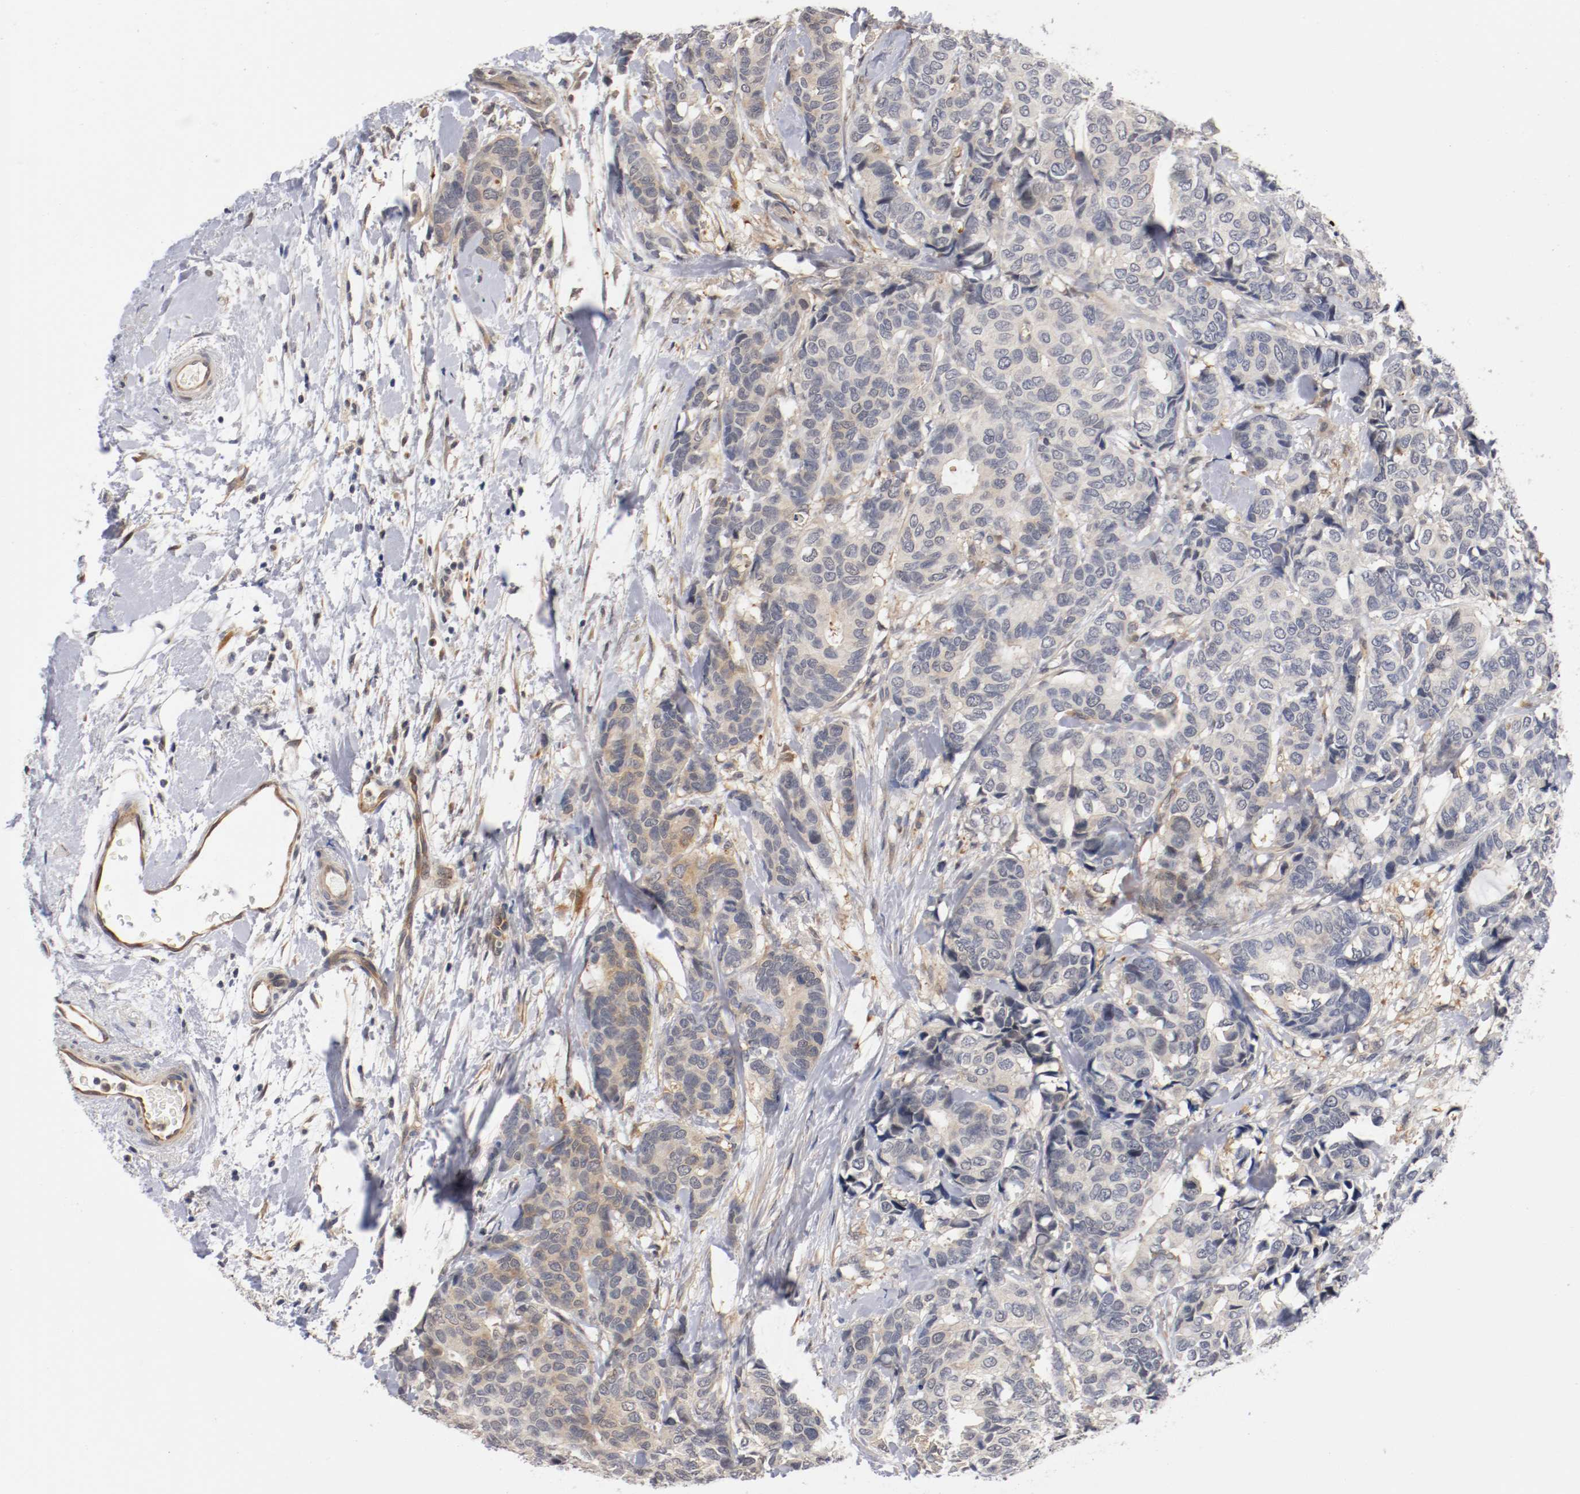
{"staining": {"intensity": "weak", "quantity": "25%-75%", "location": "cytoplasmic/membranous"}, "tissue": "breast cancer", "cell_type": "Tumor cells", "image_type": "cancer", "snomed": [{"axis": "morphology", "description": "Duct carcinoma"}, {"axis": "topography", "description": "Breast"}], "caption": "Breast cancer (invasive ductal carcinoma) stained with a brown dye displays weak cytoplasmic/membranous positive expression in approximately 25%-75% of tumor cells.", "gene": "RBM23", "patient": {"sex": "female", "age": 87}}